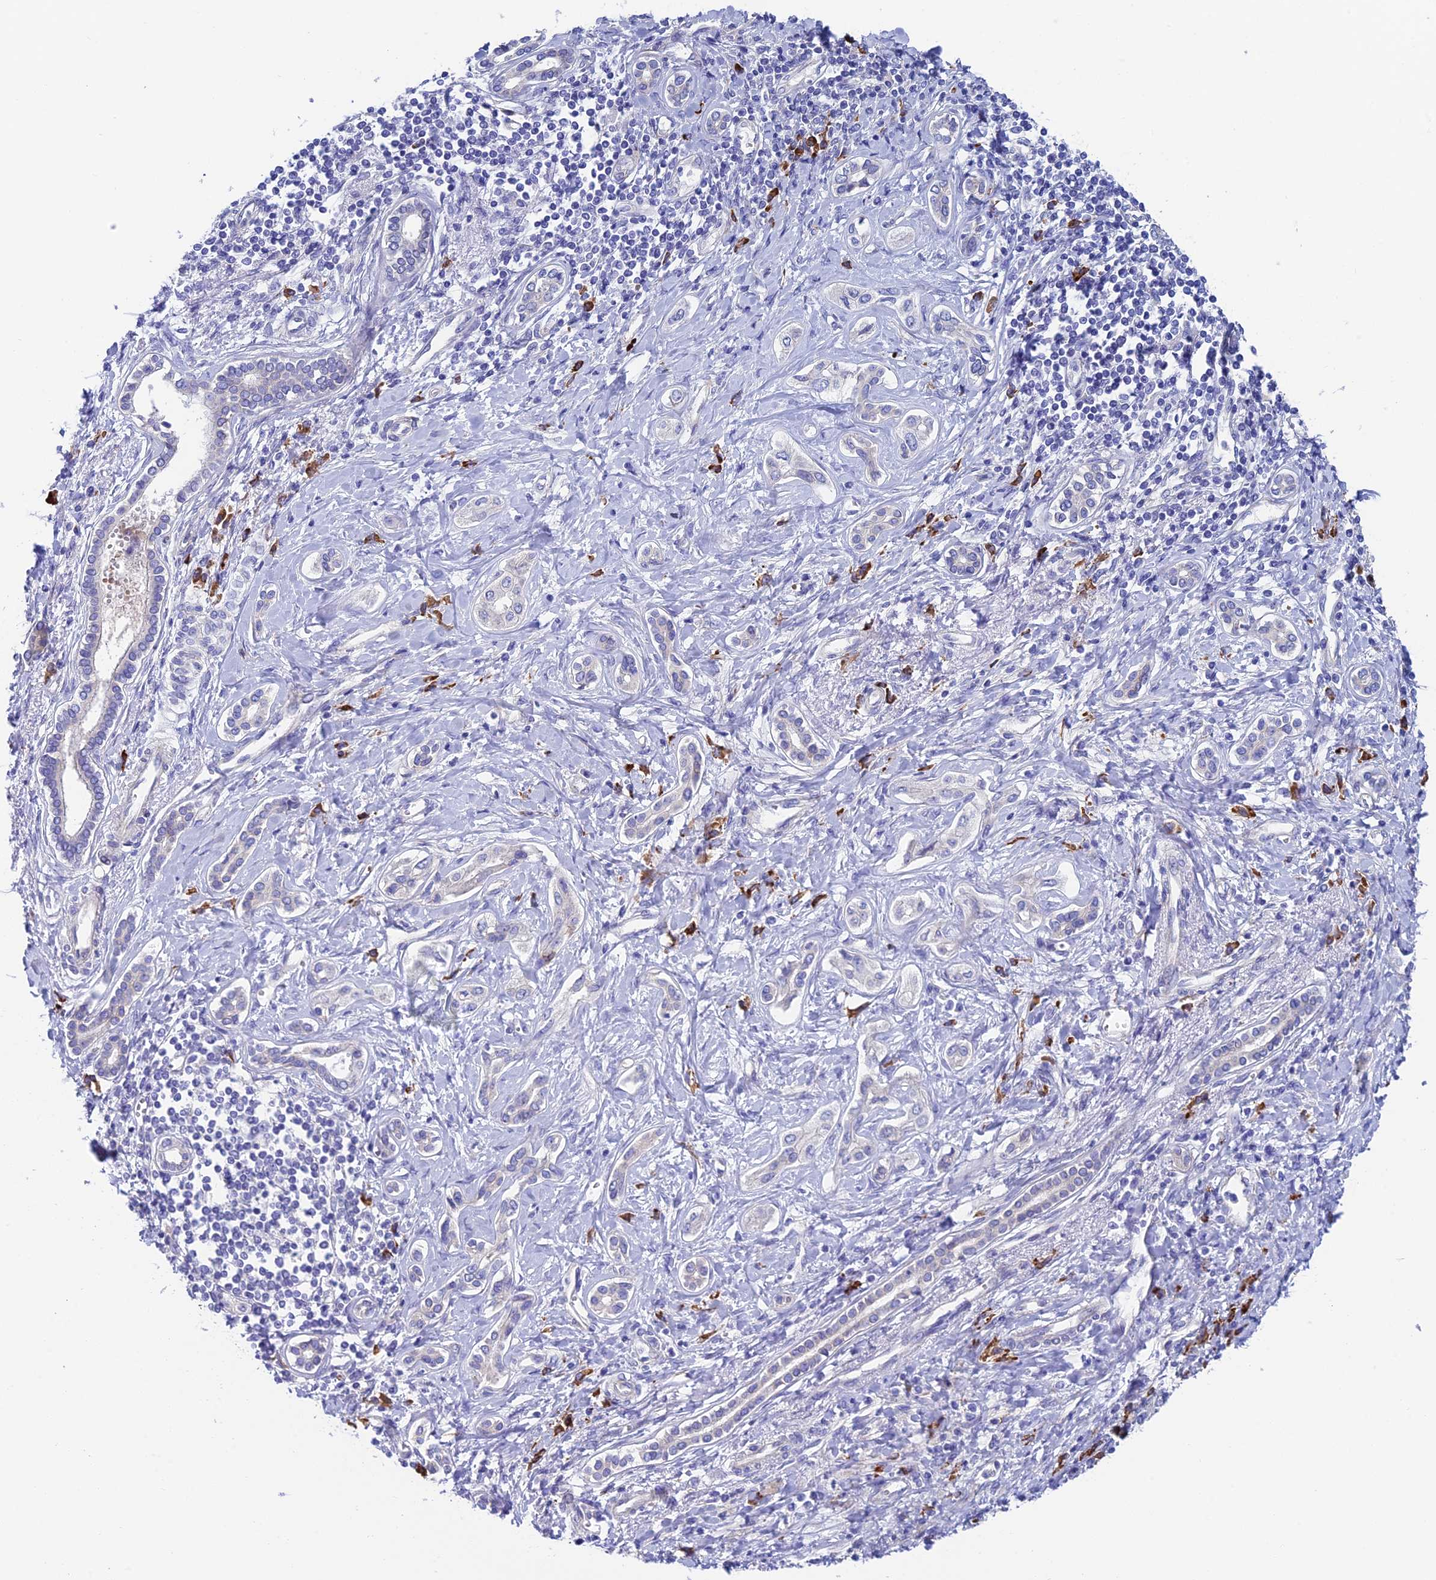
{"staining": {"intensity": "negative", "quantity": "none", "location": "none"}, "tissue": "liver cancer", "cell_type": "Tumor cells", "image_type": "cancer", "snomed": [{"axis": "morphology", "description": "Cholangiocarcinoma"}, {"axis": "topography", "description": "Liver"}], "caption": "Human liver cancer stained for a protein using immunohistochemistry demonstrates no positivity in tumor cells.", "gene": "MACIR", "patient": {"sex": "female", "age": 77}}